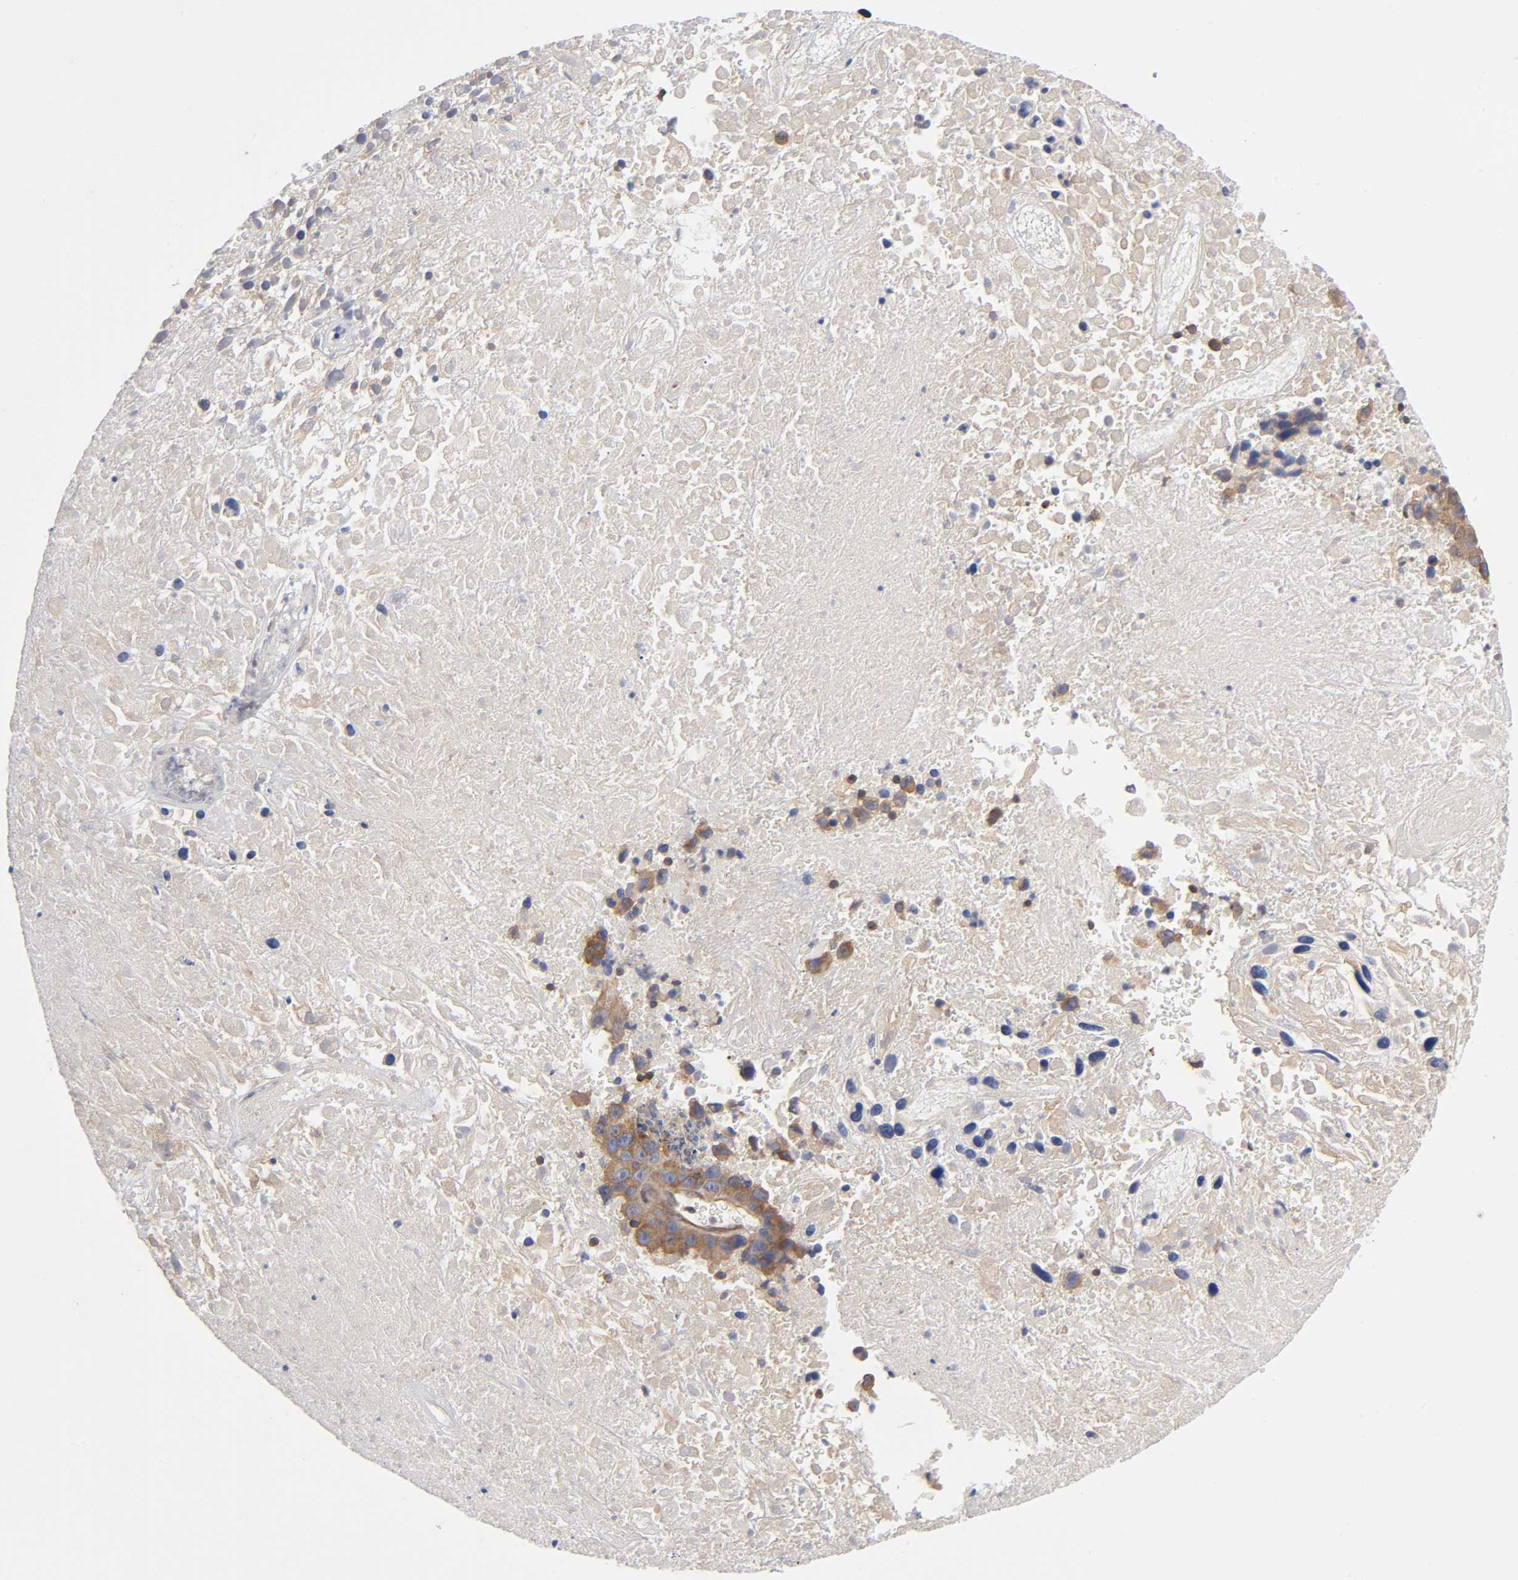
{"staining": {"intensity": "moderate", "quantity": ">75%", "location": "cytoplasmic/membranous"}, "tissue": "melanoma", "cell_type": "Tumor cells", "image_type": "cancer", "snomed": [{"axis": "morphology", "description": "Malignant melanoma, Metastatic site"}, {"axis": "topography", "description": "Cerebral cortex"}], "caption": "Moderate cytoplasmic/membranous positivity is identified in about >75% of tumor cells in malignant melanoma (metastatic site).", "gene": "STRN3", "patient": {"sex": "female", "age": 52}}